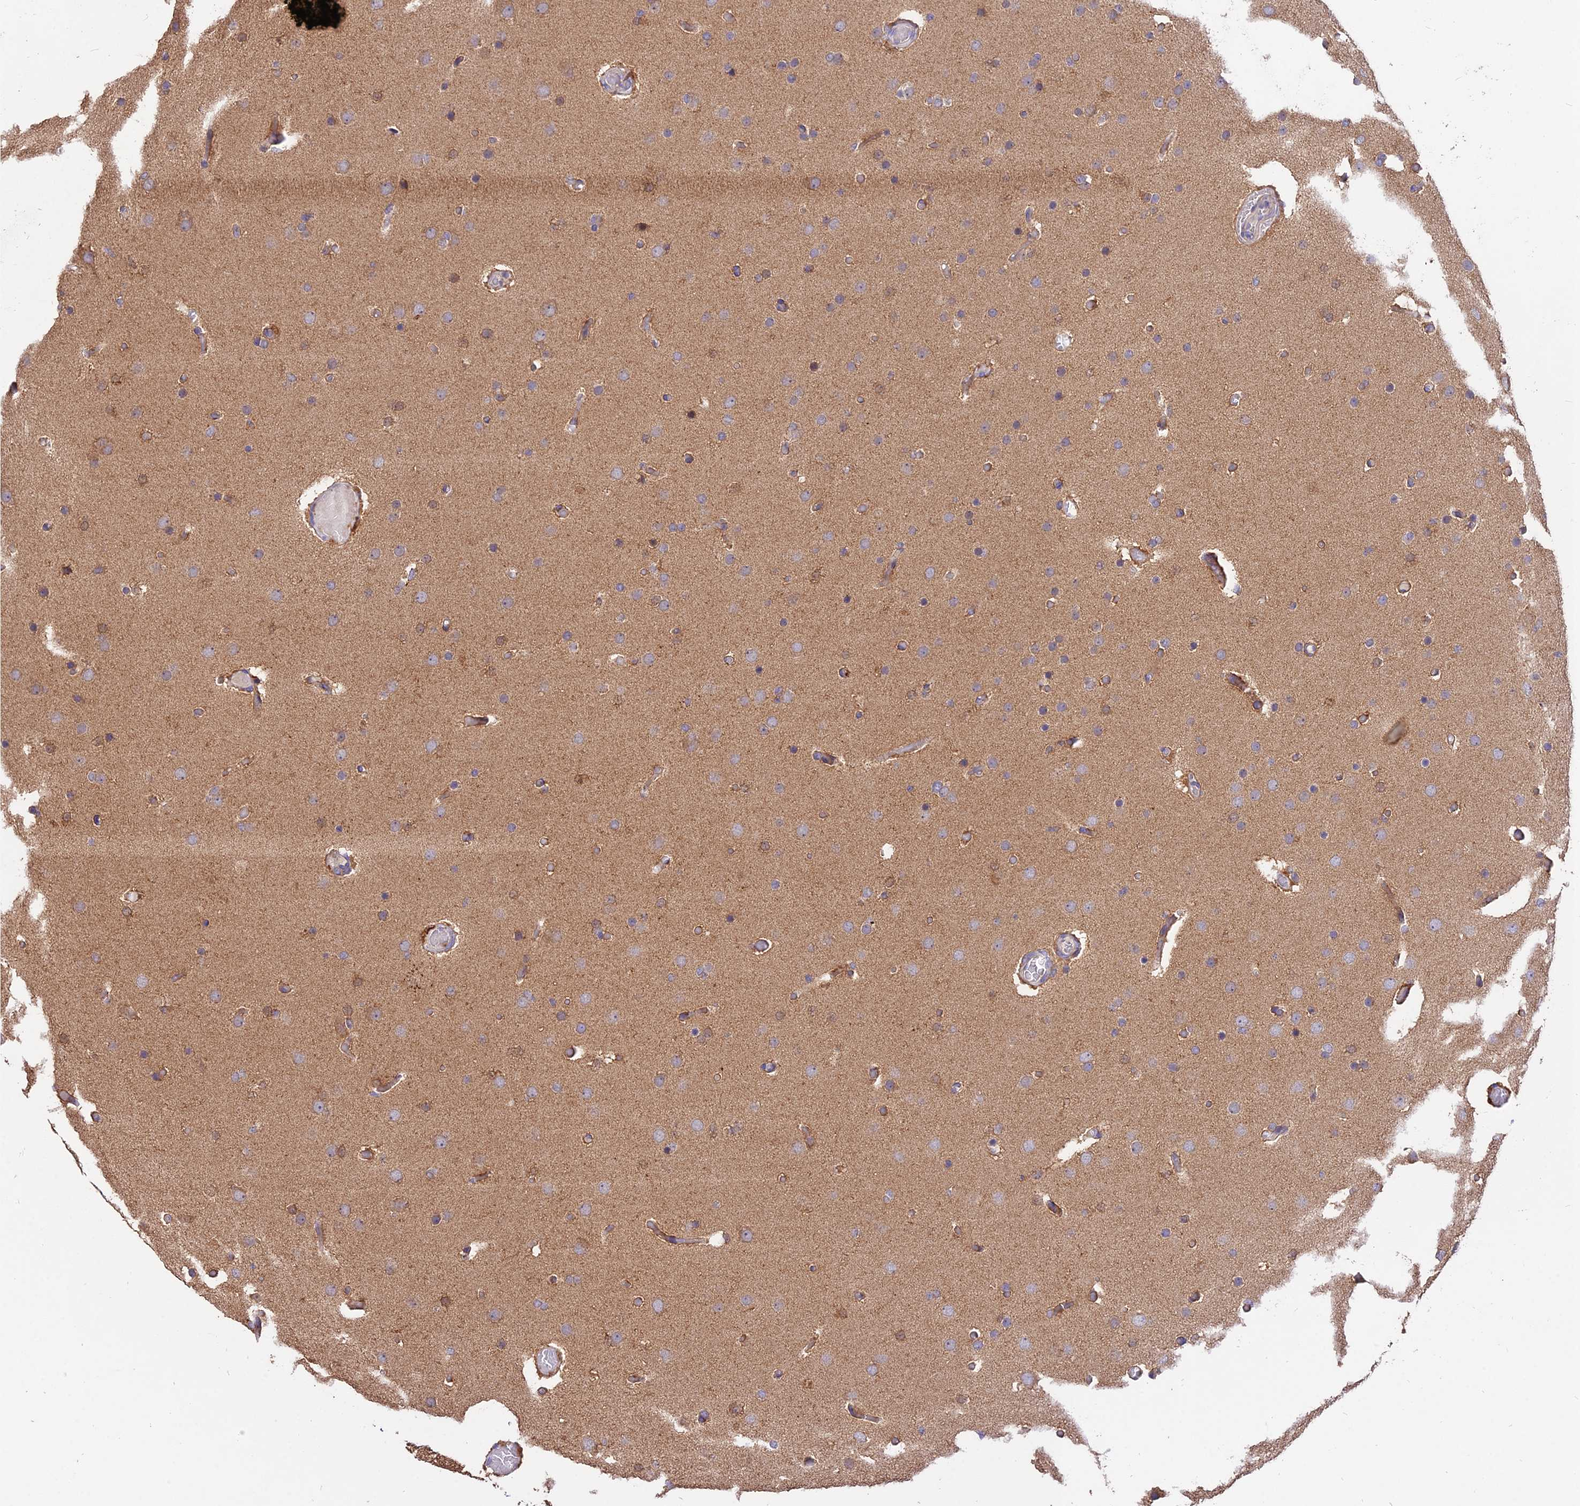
{"staining": {"intensity": "moderate", "quantity": "<25%", "location": "cytoplasmic/membranous"}, "tissue": "glioma", "cell_type": "Tumor cells", "image_type": "cancer", "snomed": [{"axis": "morphology", "description": "Glioma, malignant, High grade"}, {"axis": "topography", "description": "Cerebral cortex"}], "caption": "Immunohistochemical staining of glioma reveals moderate cytoplasmic/membranous protein expression in about <25% of tumor cells.", "gene": "SDHD", "patient": {"sex": "female", "age": 36}}